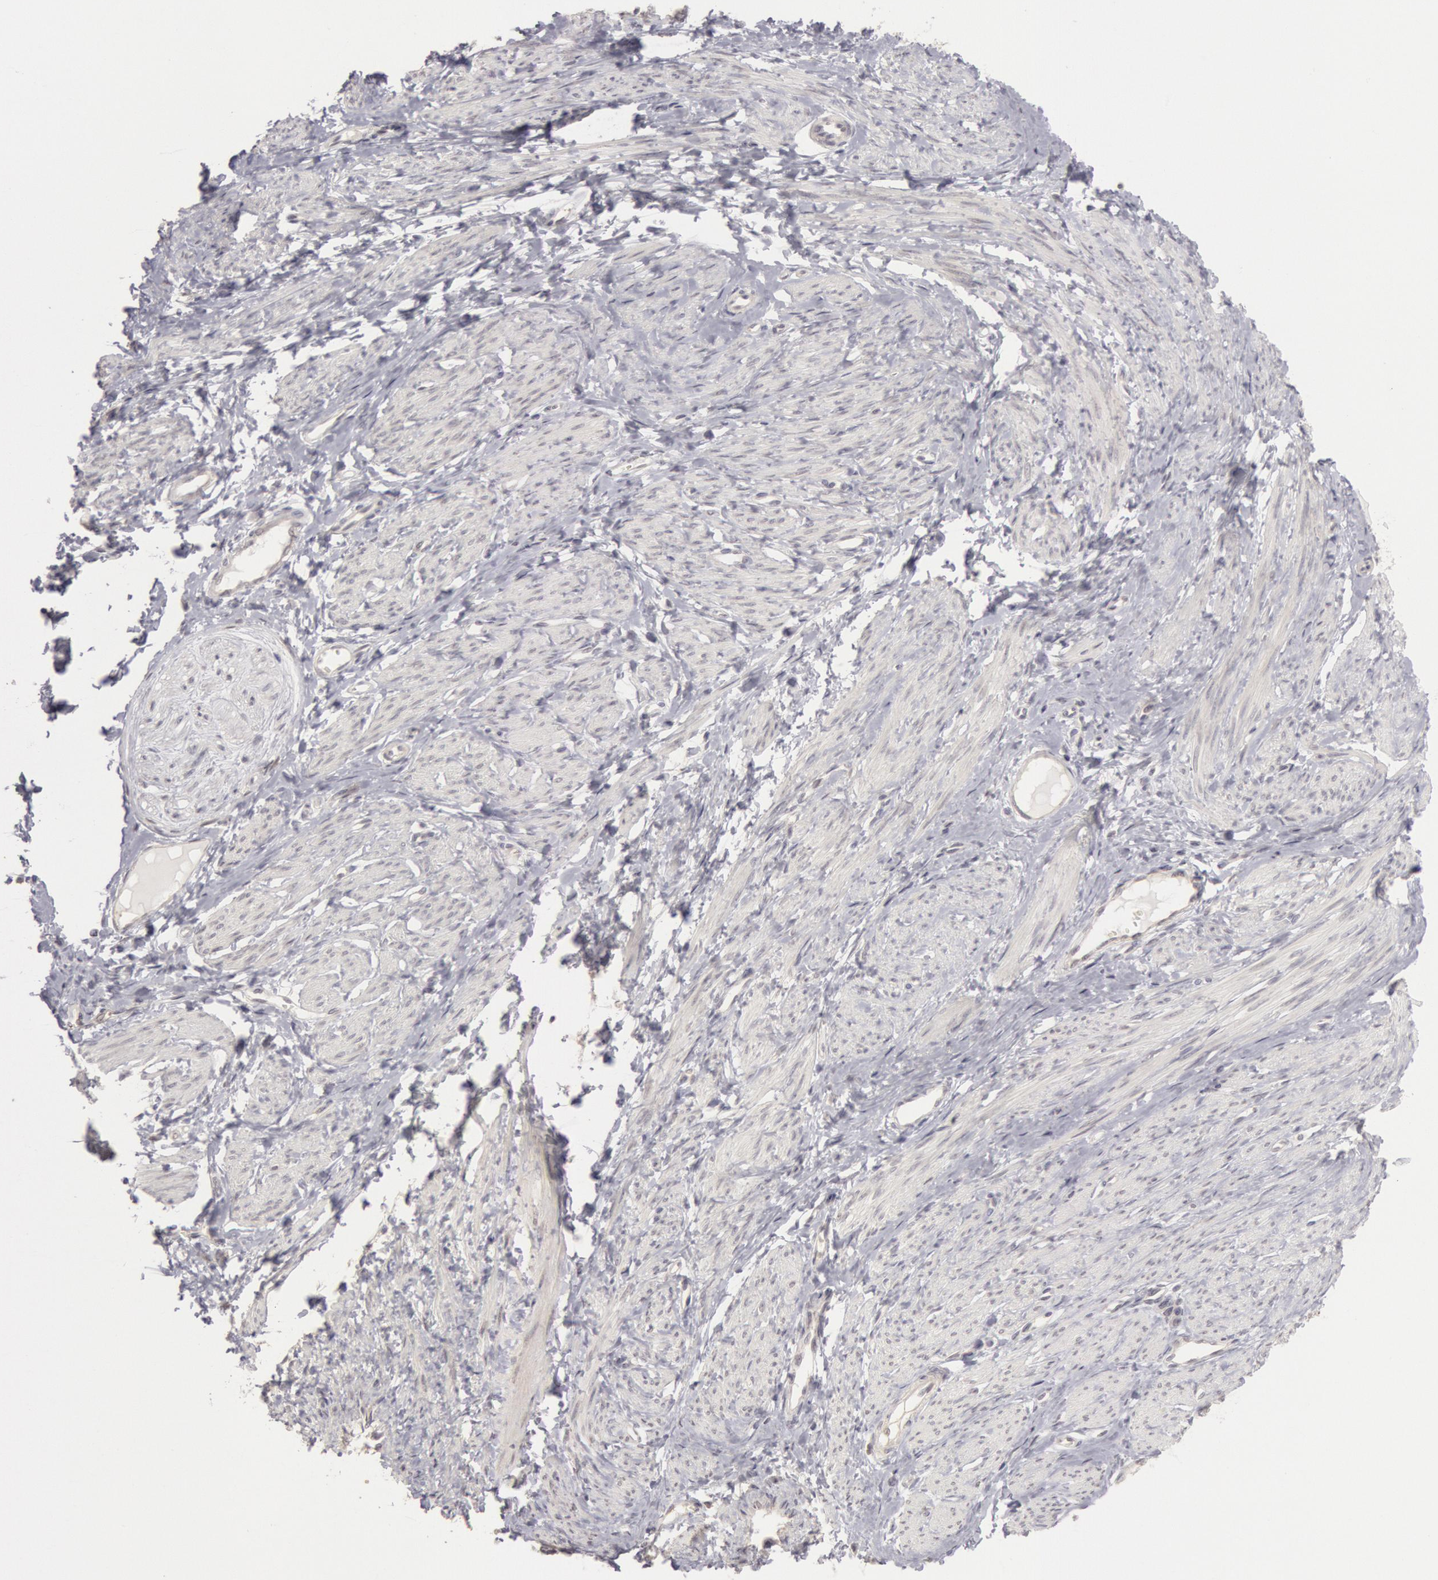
{"staining": {"intensity": "negative", "quantity": "none", "location": "none"}, "tissue": "smooth muscle", "cell_type": "Smooth muscle cells", "image_type": "normal", "snomed": [{"axis": "morphology", "description": "Normal tissue, NOS"}, {"axis": "topography", "description": "Smooth muscle"}, {"axis": "topography", "description": "Uterus"}], "caption": "The immunohistochemistry photomicrograph has no significant positivity in smooth muscle cells of smooth muscle.", "gene": "RIMBP3B", "patient": {"sex": "female", "age": 39}}